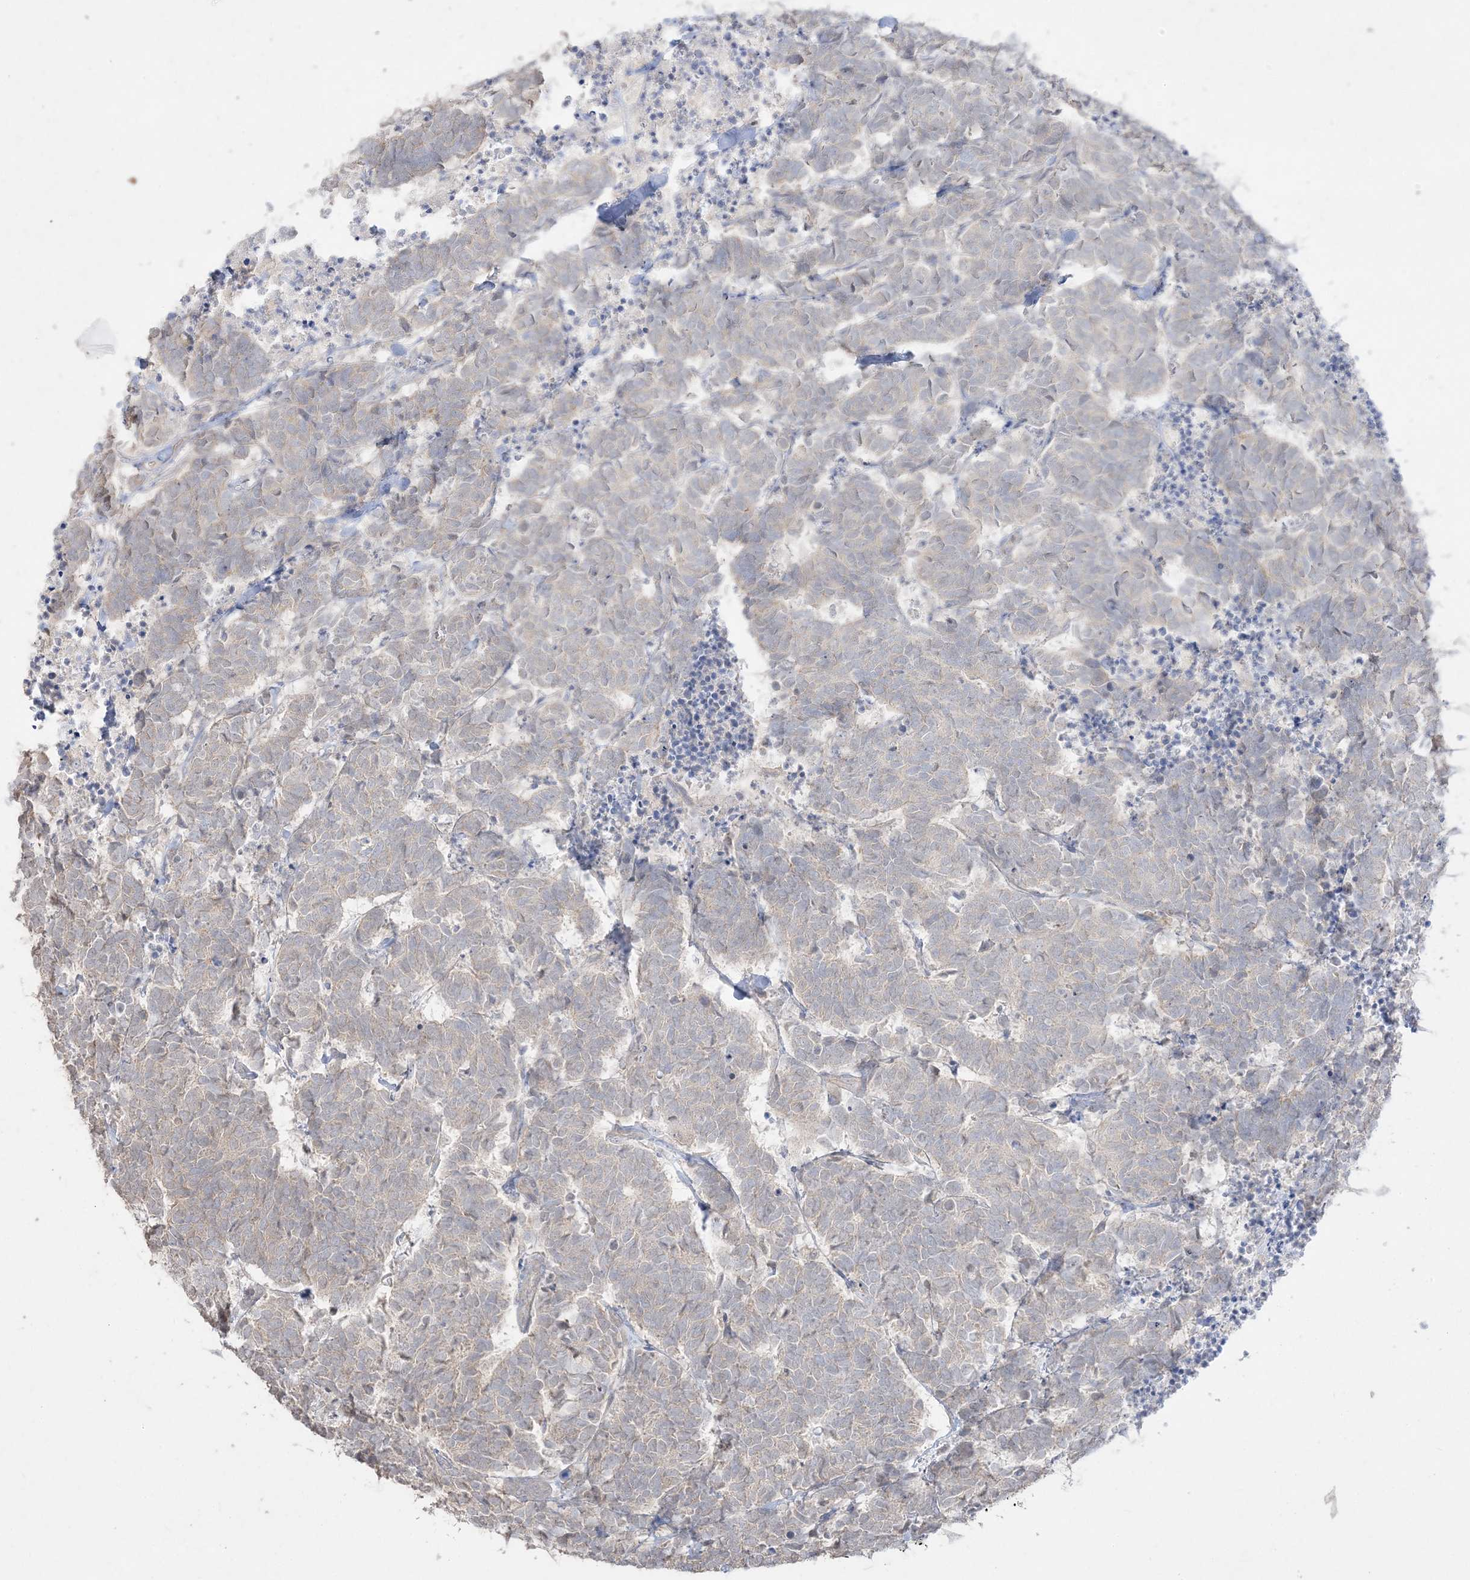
{"staining": {"intensity": "negative", "quantity": "none", "location": "none"}, "tissue": "carcinoid", "cell_type": "Tumor cells", "image_type": "cancer", "snomed": [{"axis": "morphology", "description": "Carcinoma, NOS"}, {"axis": "morphology", "description": "Carcinoid, malignant, NOS"}, {"axis": "topography", "description": "Urinary bladder"}], "caption": "Immunohistochemistry (IHC) image of neoplastic tissue: human malignant carcinoid stained with DAB (3,3'-diaminobenzidine) shows no significant protein staining in tumor cells.", "gene": "SH3BP4", "patient": {"sex": "male", "age": 57}}